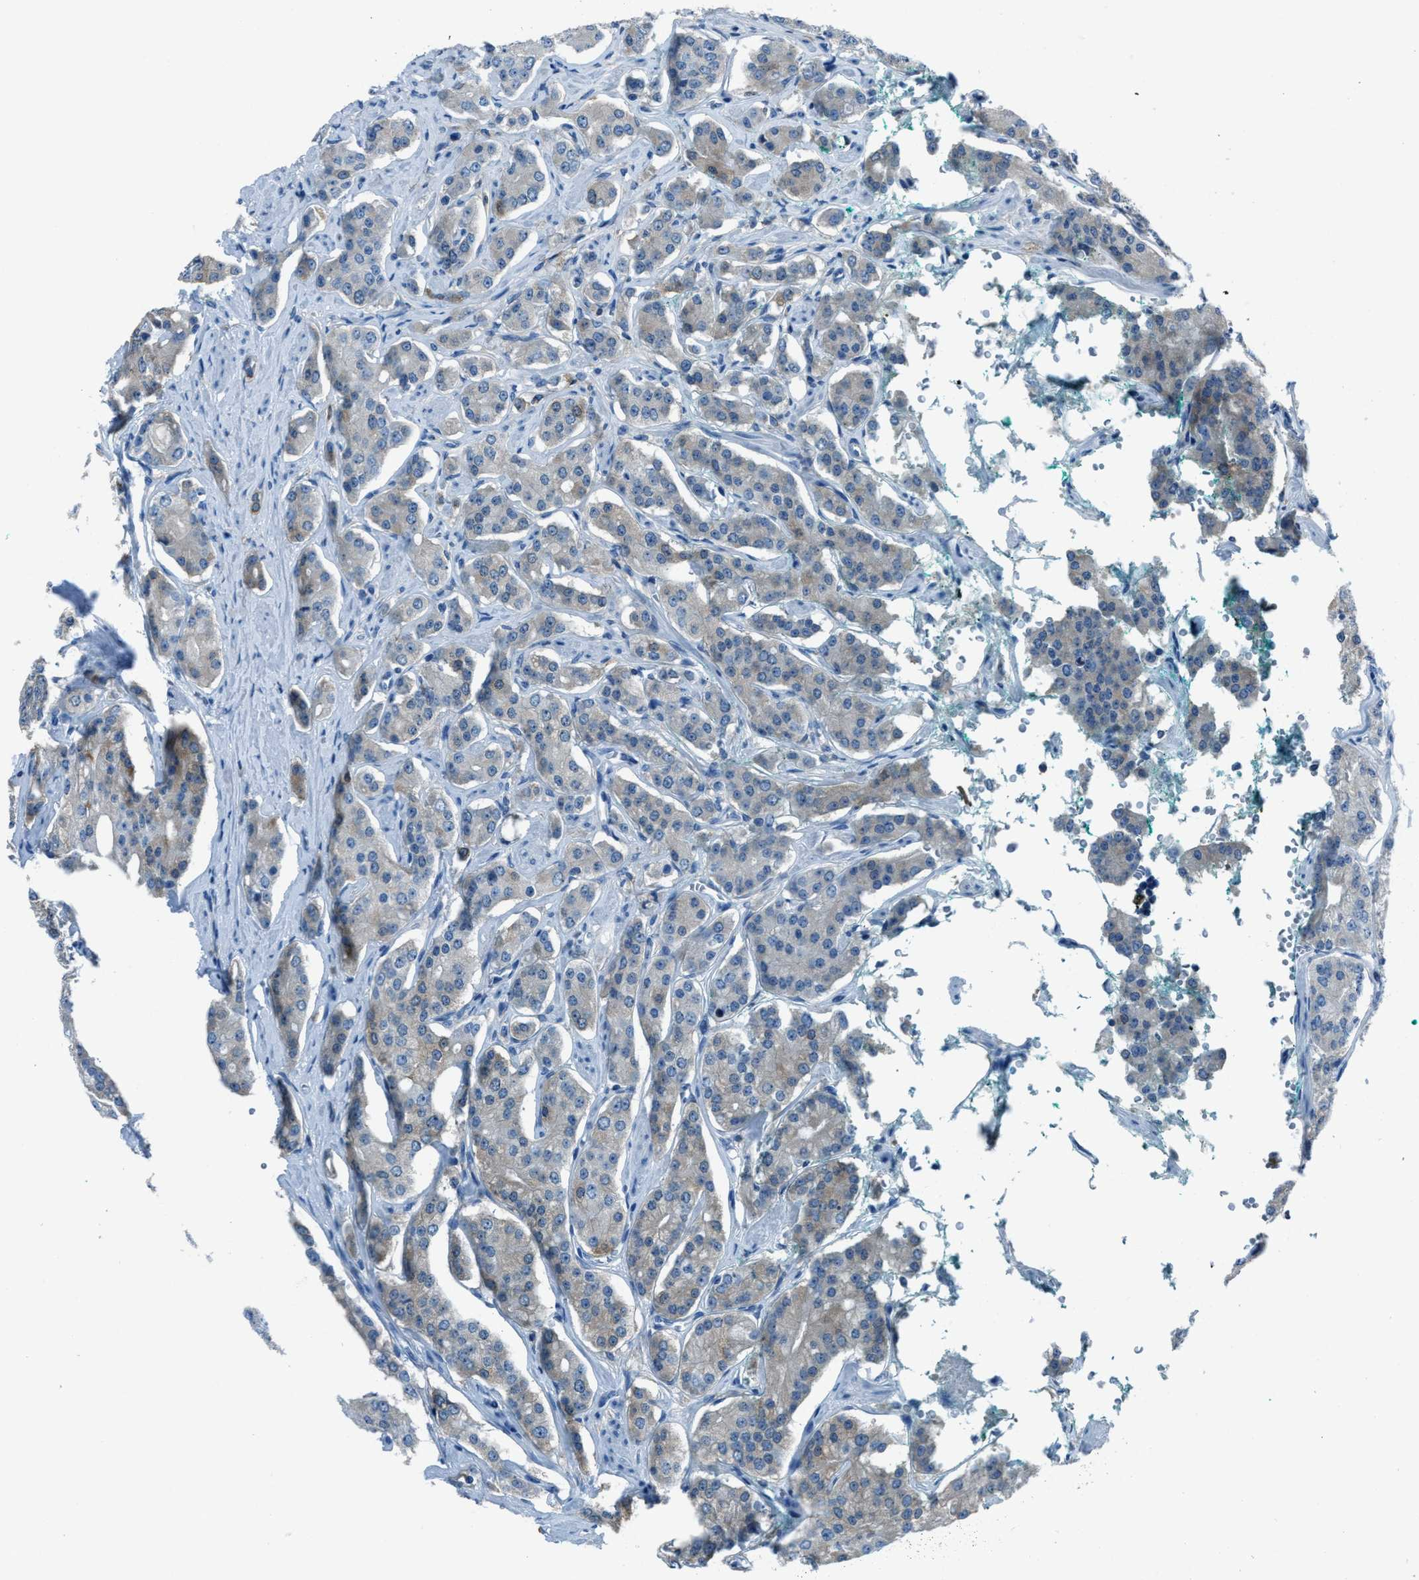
{"staining": {"intensity": "weak", "quantity": "<25%", "location": "cytoplasmic/membranous"}, "tissue": "prostate cancer", "cell_type": "Tumor cells", "image_type": "cancer", "snomed": [{"axis": "morphology", "description": "Adenocarcinoma, Low grade"}, {"axis": "topography", "description": "Prostate"}], "caption": "Immunohistochemistry (IHC) photomicrograph of neoplastic tissue: prostate cancer stained with DAB (3,3'-diaminobenzidine) exhibits no significant protein positivity in tumor cells.", "gene": "MATCAP2", "patient": {"sex": "male", "age": 69}}